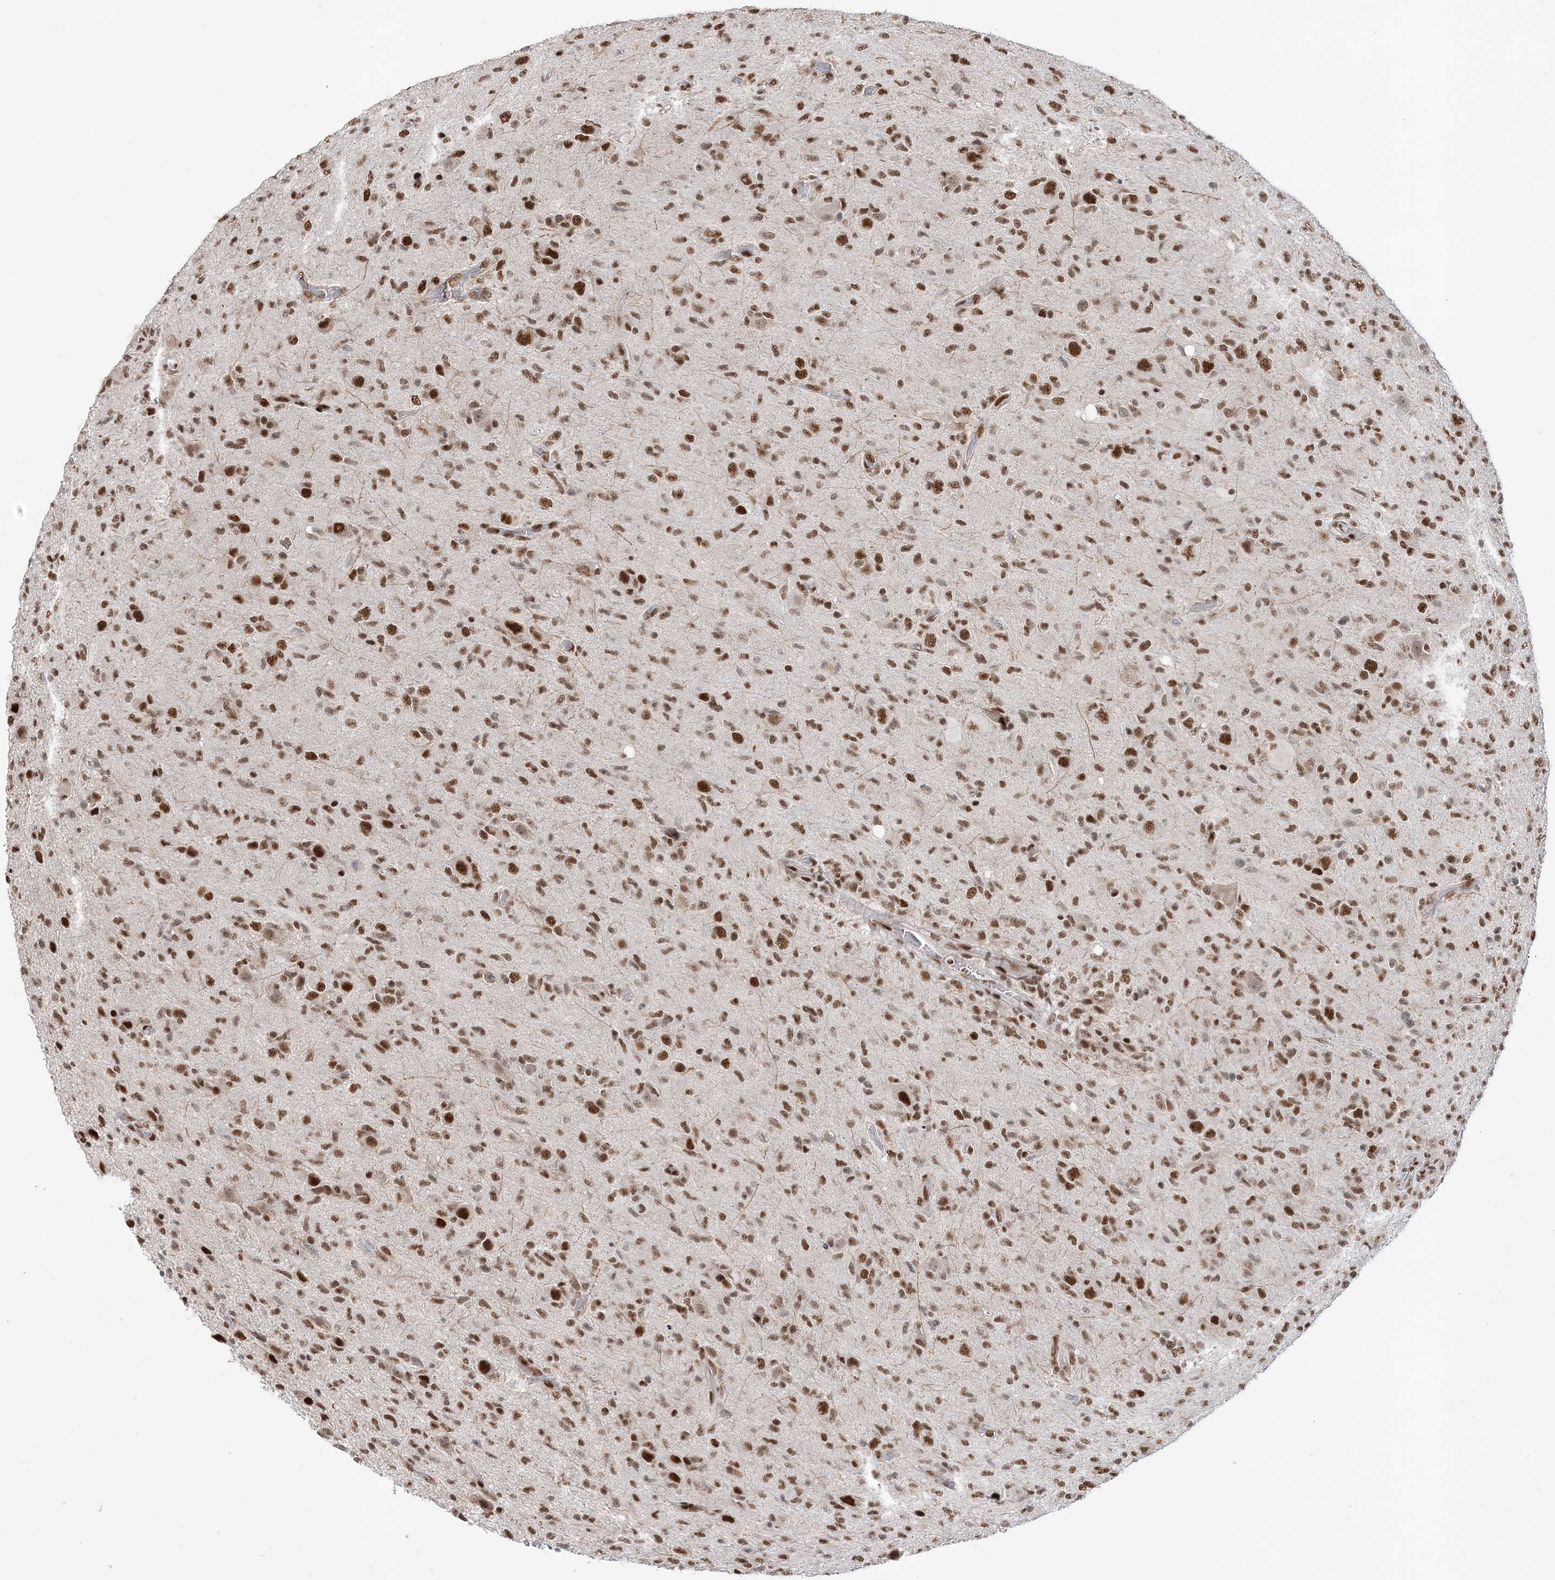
{"staining": {"intensity": "moderate", "quantity": ">75%", "location": "nuclear"}, "tissue": "glioma", "cell_type": "Tumor cells", "image_type": "cancer", "snomed": [{"axis": "morphology", "description": "Glioma, malignant, High grade"}, {"axis": "topography", "description": "Brain"}], "caption": "This is an image of immunohistochemistry (IHC) staining of malignant glioma (high-grade), which shows moderate staining in the nuclear of tumor cells.", "gene": "SEPHS1", "patient": {"sex": "female", "age": 57}}